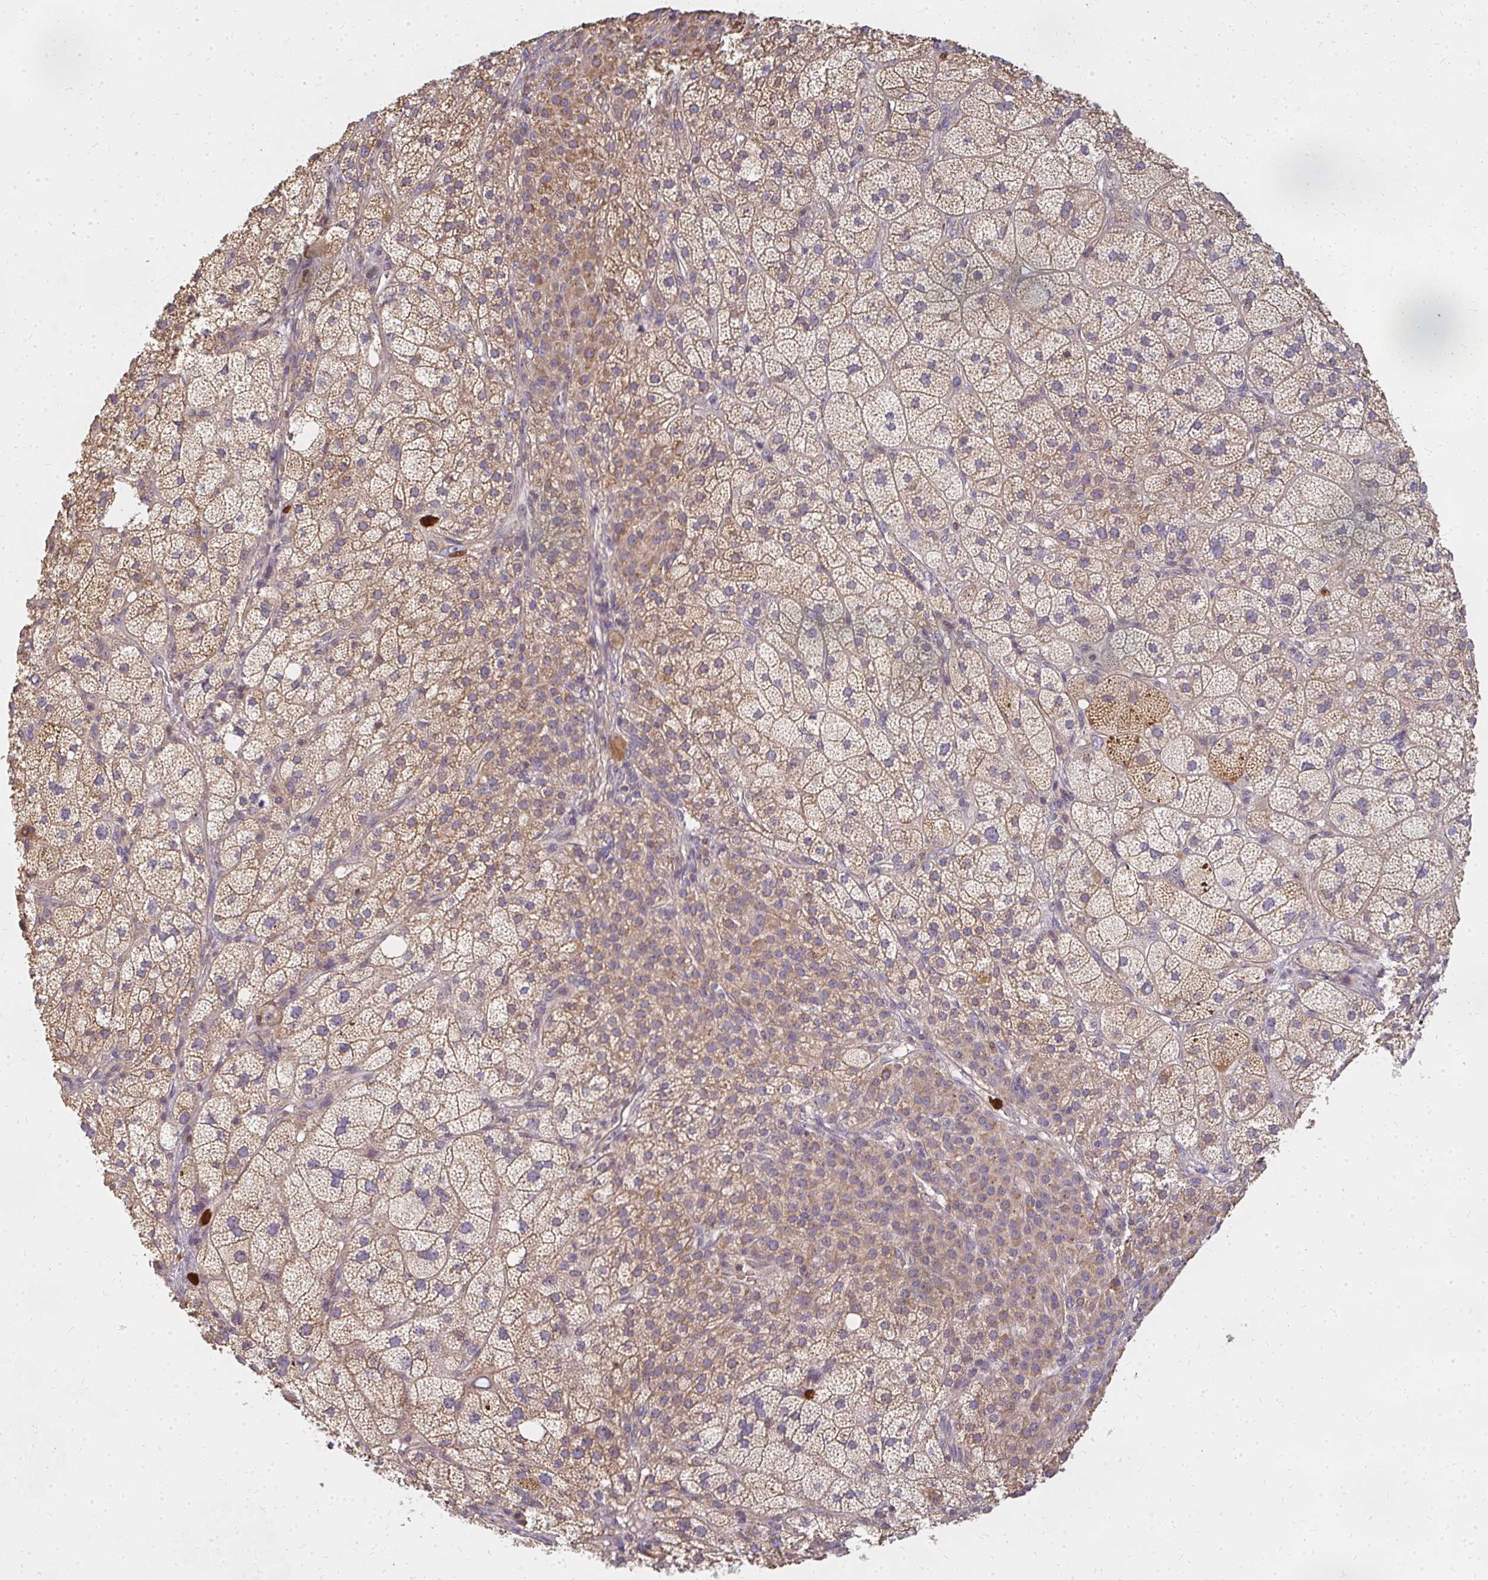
{"staining": {"intensity": "moderate", "quantity": ">75%", "location": "cytoplasmic/membranous"}, "tissue": "adrenal gland", "cell_type": "Glandular cells", "image_type": "normal", "snomed": [{"axis": "morphology", "description": "Normal tissue, NOS"}, {"axis": "topography", "description": "Adrenal gland"}], "caption": "High-magnification brightfield microscopy of normal adrenal gland stained with DAB (3,3'-diaminobenzidine) (brown) and counterstained with hematoxylin (blue). glandular cells exhibit moderate cytoplasmic/membranous staining is appreciated in approximately>75% of cells.", "gene": "CNTRL", "patient": {"sex": "female", "age": 60}}